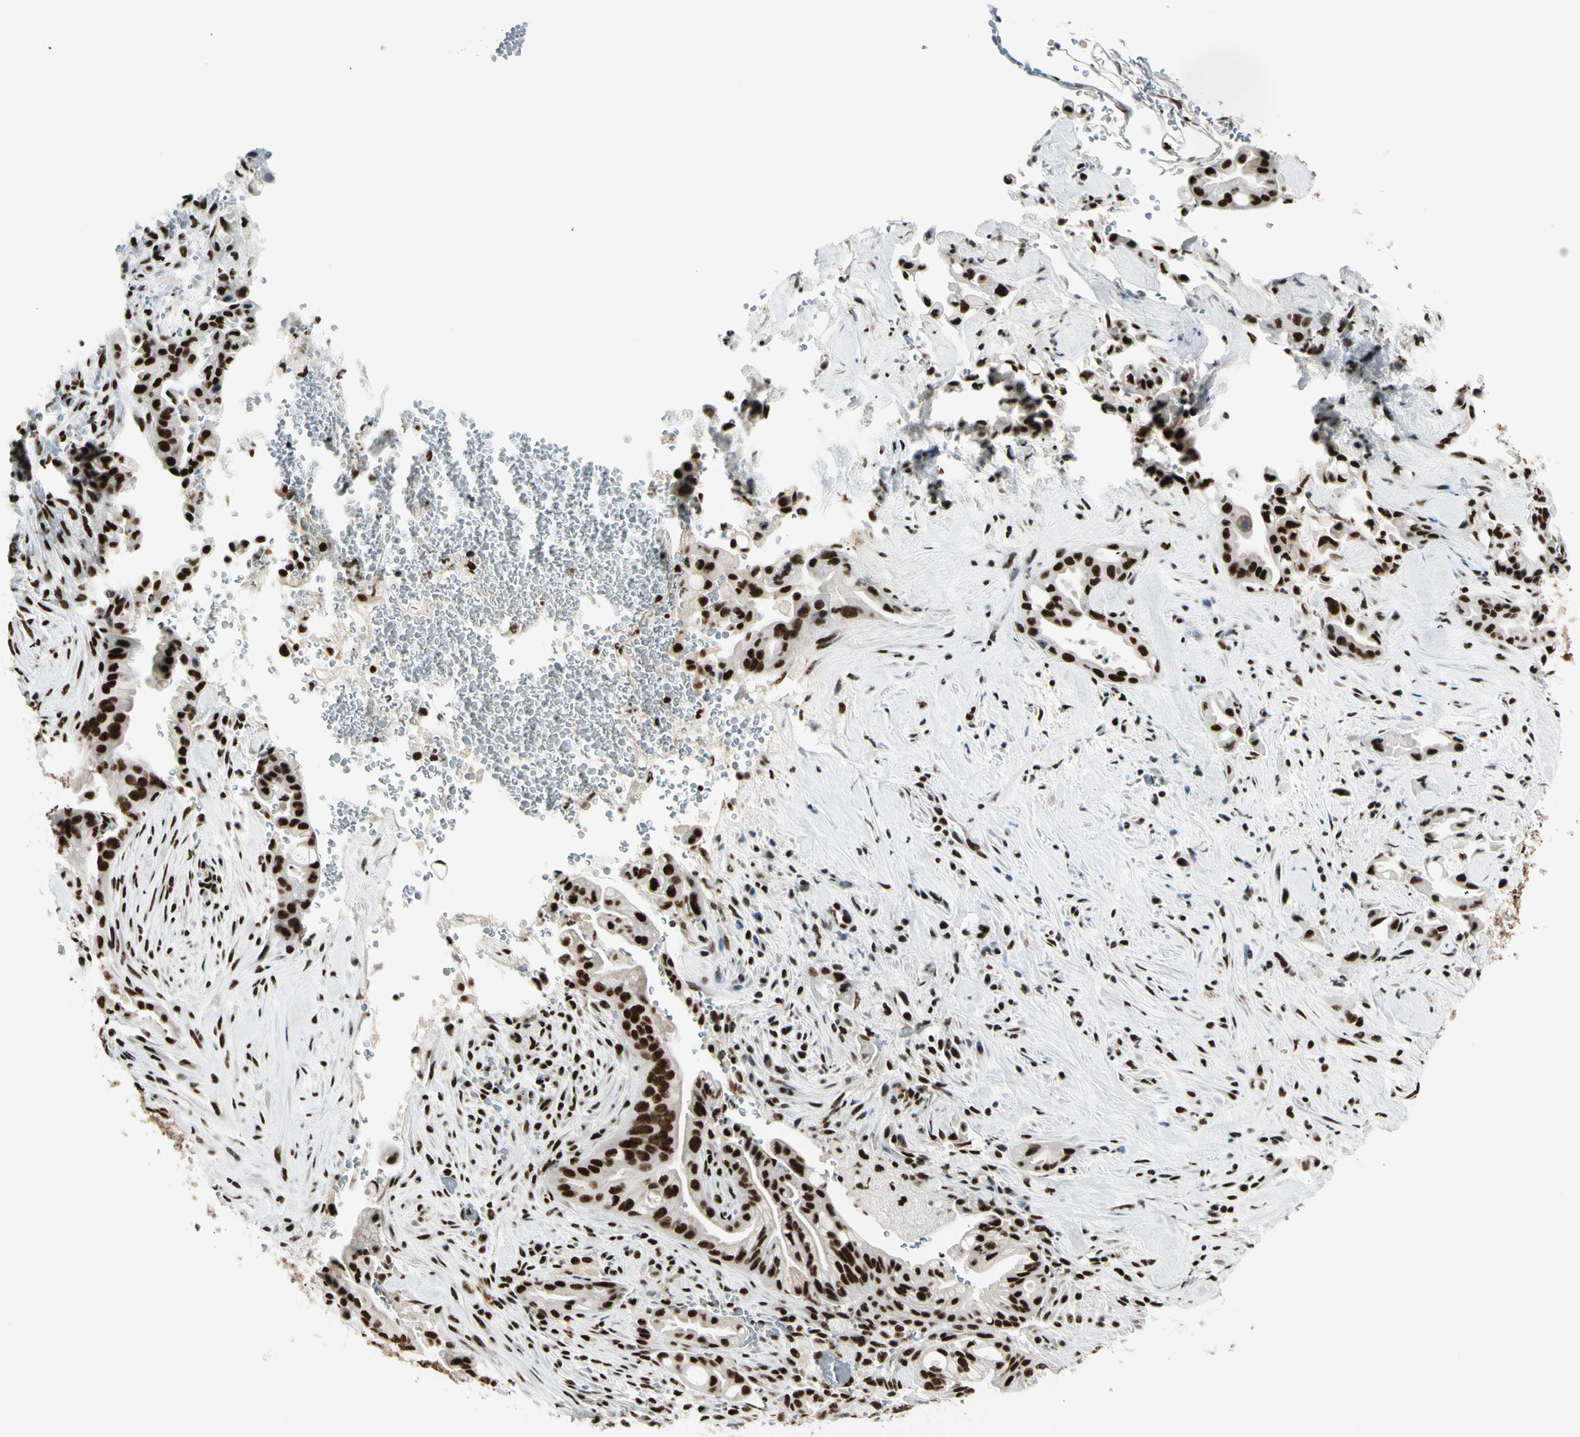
{"staining": {"intensity": "strong", "quantity": ">75%", "location": "nuclear"}, "tissue": "liver cancer", "cell_type": "Tumor cells", "image_type": "cancer", "snomed": [{"axis": "morphology", "description": "Cholangiocarcinoma"}, {"axis": "topography", "description": "Liver"}], "caption": "Approximately >75% of tumor cells in cholangiocarcinoma (liver) show strong nuclear protein positivity as visualized by brown immunohistochemical staining.", "gene": "CCAR1", "patient": {"sex": "female", "age": 68}}